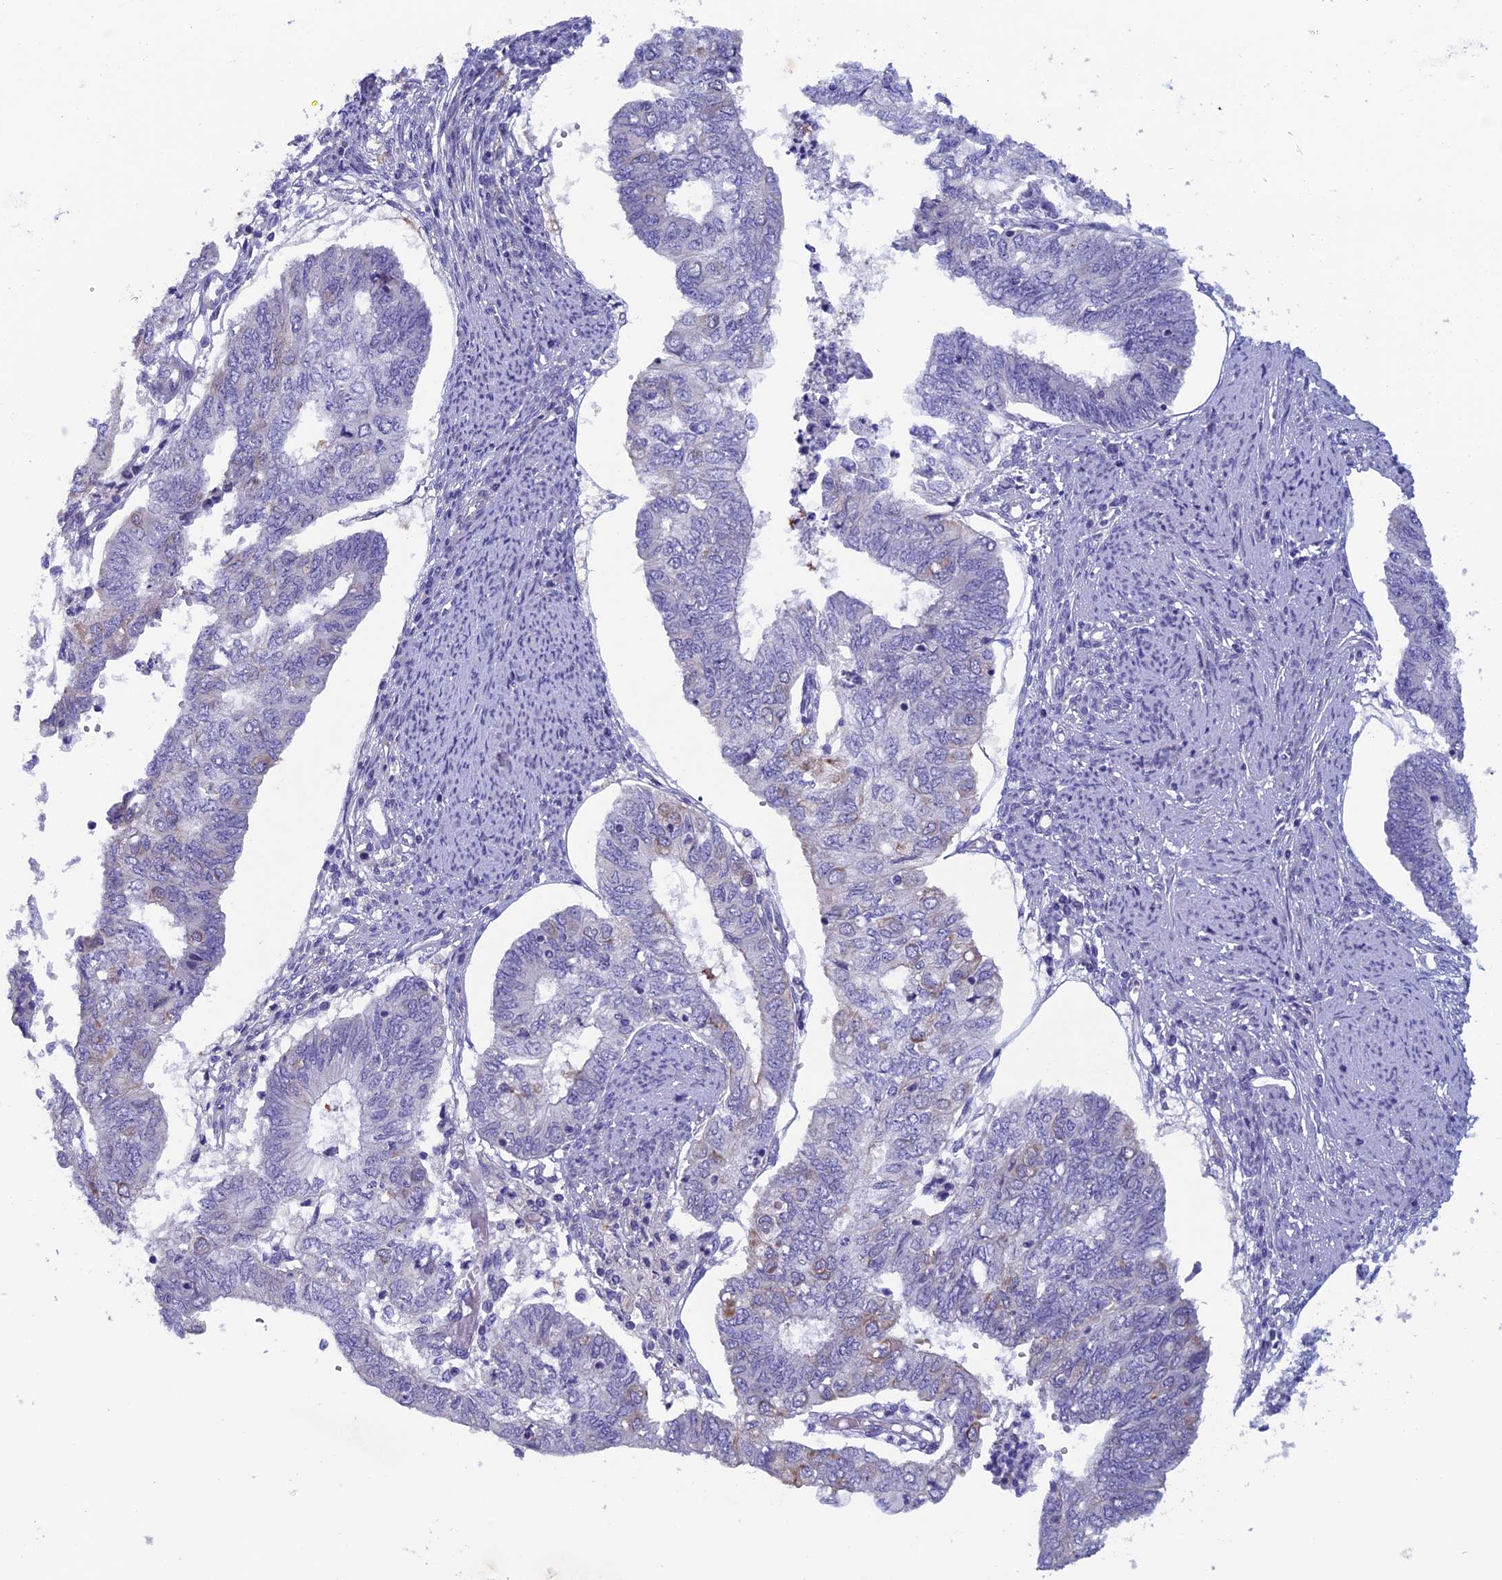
{"staining": {"intensity": "negative", "quantity": "none", "location": "none"}, "tissue": "endometrial cancer", "cell_type": "Tumor cells", "image_type": "cancer", "snomed": [{"axis": "morphology", "description": "Adenocarcinoma, NOS"}, {"axis": "topography", "description": "Endometrium"}], "caption": "This is an IHC histopathology image of human endometrial adenocarcinoma. There is no expression in tumor cells.", "gene": "CNOT6L", "patient": {"sex": "female", "age": 68}}